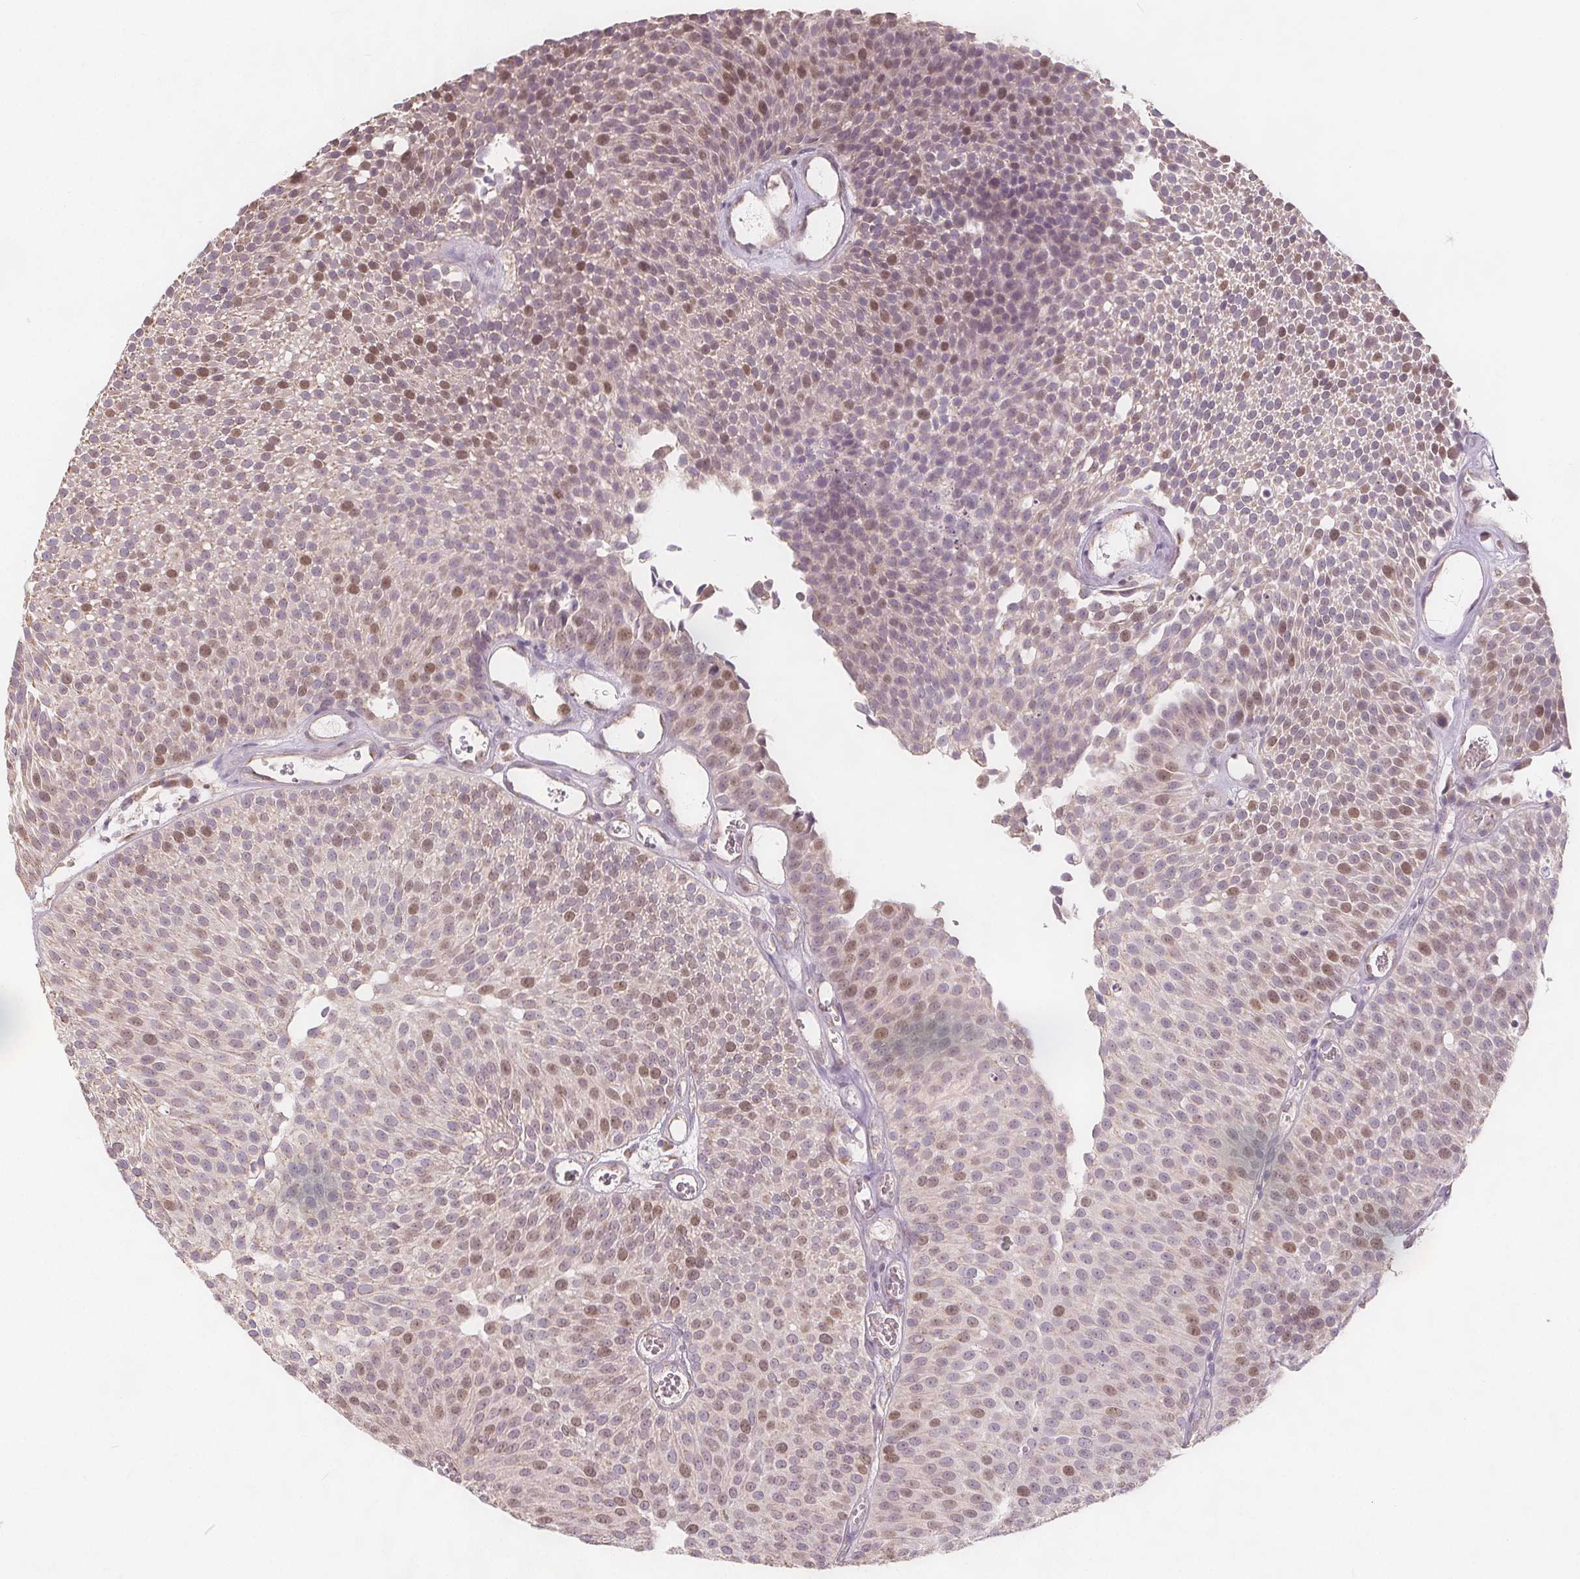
{"staining": {"intensity": "moderate", "quantity": "<25%", "location": "nuclear"}, "tissue": "urothelial cancer", "cell_type": "Tumor cells", "image_type": "cancer", "snomed": [{"axis": "morphology", "description": "Urothelial carcinoma, Low grade"}, {"axis": "topography", "description": "Urinary bladder"}], "caption": "Brown immunohistochemical staining in human urothelial cancer exhibits moderate nuclear expression in about <25% of tumor cells.", "gene": "TIPIN", "patient": {"sex": "female", "age": 79}}